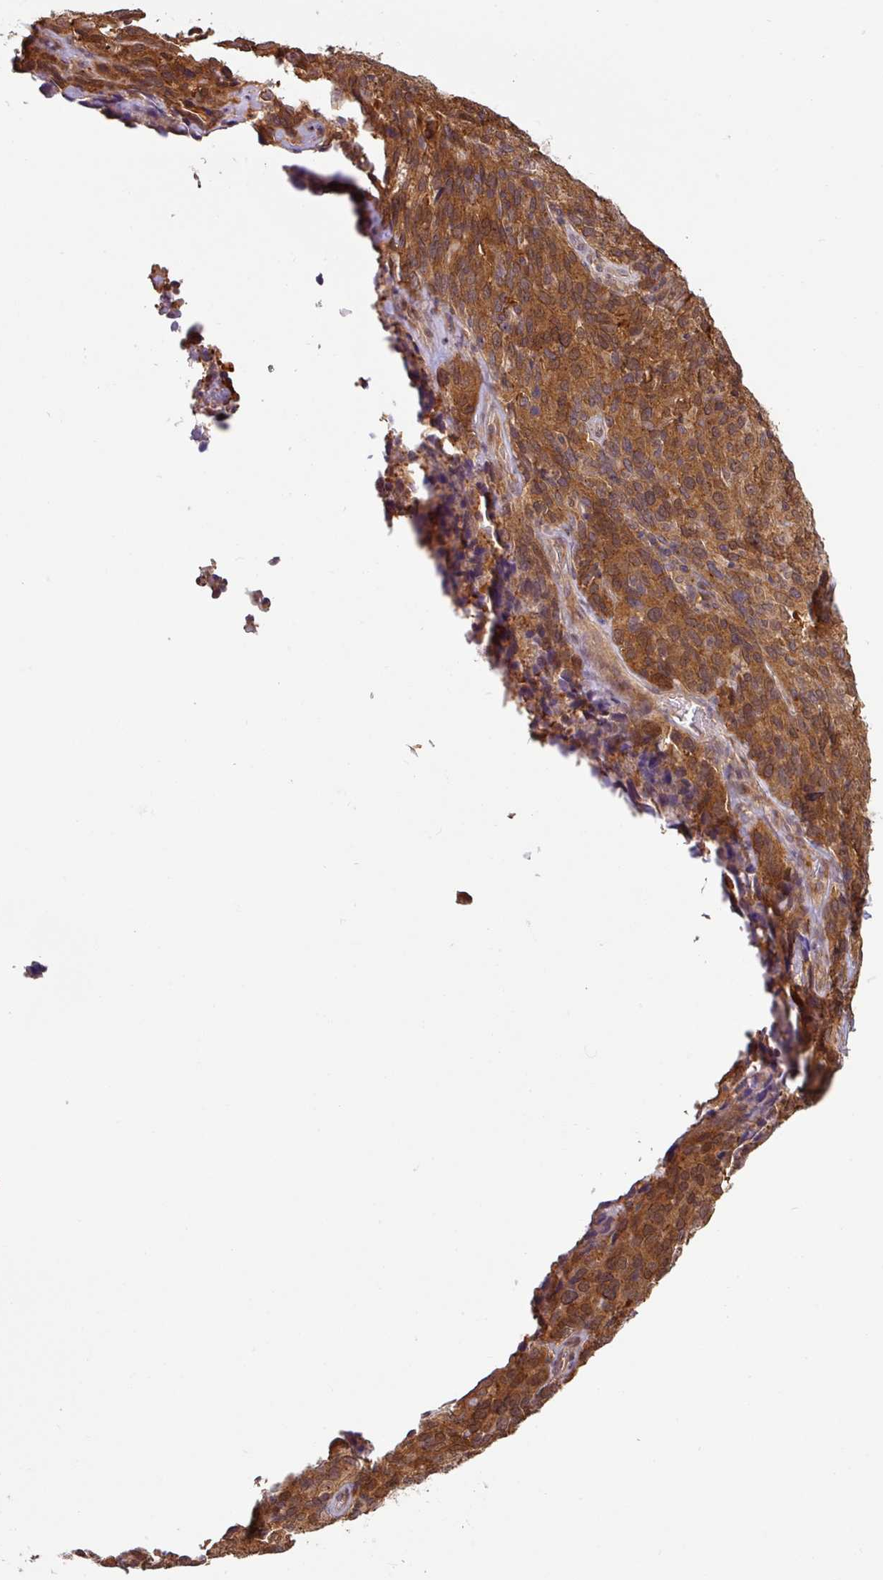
{"staining": {"intensity": "moderate", "quantity": ">75%", "location": "cytoplasmic/membranous"}, "tissue": "cervical cancer", "cell_type": "Tumor cells", "image_type": "cancer", "snomed": [{"axis": "morphology", "description": "Squamous cell carcinoma, NOS"}, {"axis": "topography", "description": "Cervix"}], "caption": "This image reveals IHC staining of squamous cell carcinoma (cervical), with medium moderate cytoplasmic/membranous staining in about >75% of tumor cells.", "gene": "SHB", "patient": {"sex": "female", "age": 51}}